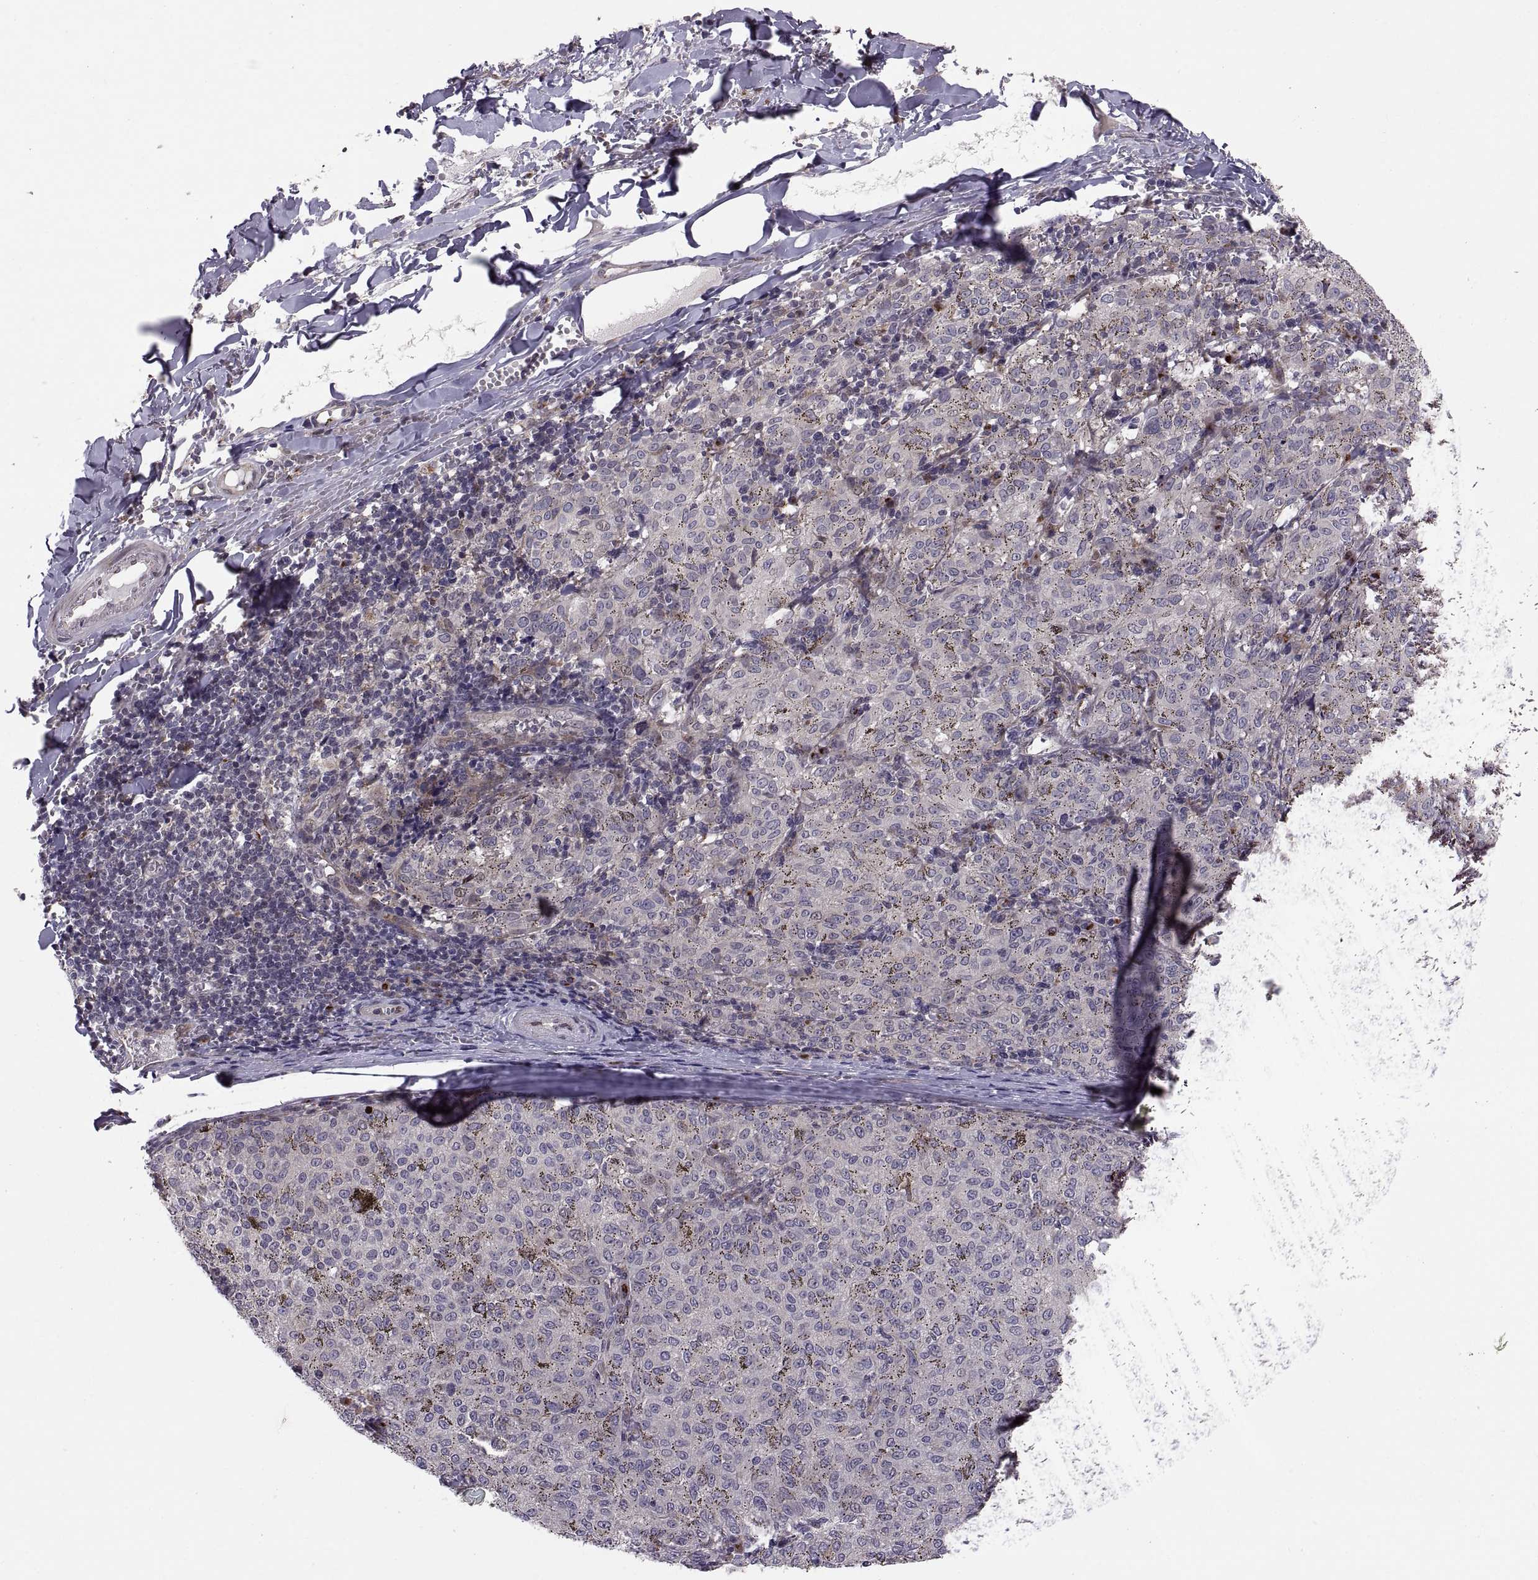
{"staining": {"intensity": "negative", "quantity": "none", "location": "none"}, "tissue": "melanoma", "cell_type": "Tumor cells", "image_type": "cancer", "snomed": [{"axis": "morphology", "description": "Malignant melanoma, NOS"}, {"axis": "topography", "description": "Skin"}], "caption": "This micrograph is of malignant melanoma stained with IHC to label a protein in brown with the nuclei are counter-stained blue. There is no staining in tumor cells.", "gene": "TESC", "patient": {"sex": "female", "age": 72}}